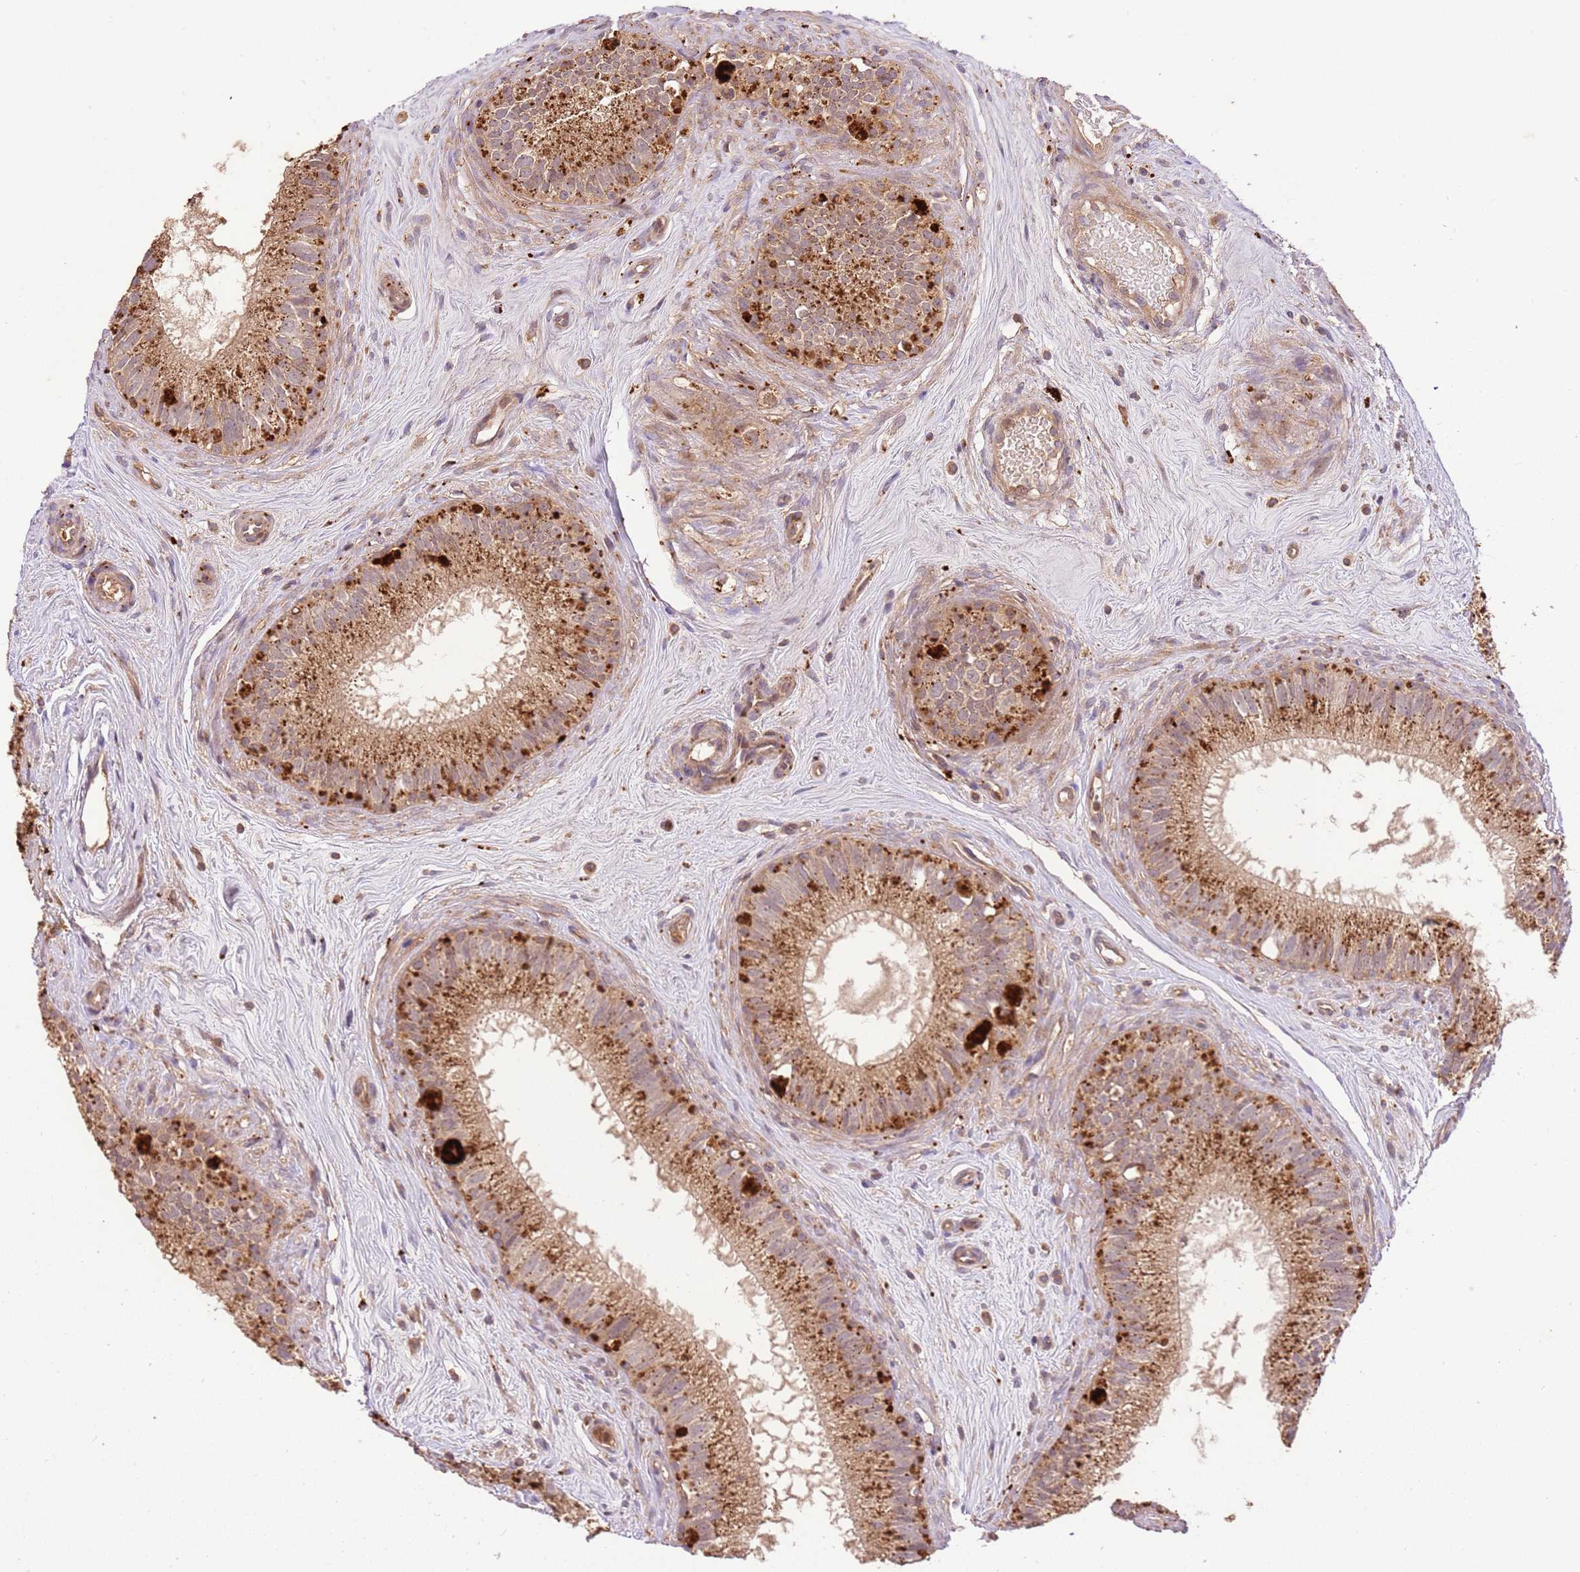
{"staining": {"intensity": "strong", "quantity": "25%-75%", "location": "cytoplasmic/membranous"}, "tissue": "epididymis", "cell_type": "Glandular cells", "image_type": "normal", "snomed": [{"axis": "morphology", "description": "Normal tissue, NOS"}, {"axis": "topography", "description": "Epididymis"}], "caption": "High-magnification brightfield microscopy of benign epididymis stained with DAB (brown) and counterstained with hematoxylin (blue). glandular cells exhibit strong cytoplasmic/membranous positivity is present in approximately25%-75% of cells. Nuclei are stained in blue.", "gene": "LRRC28", "patient": {"sex": "male", "age": 71}}